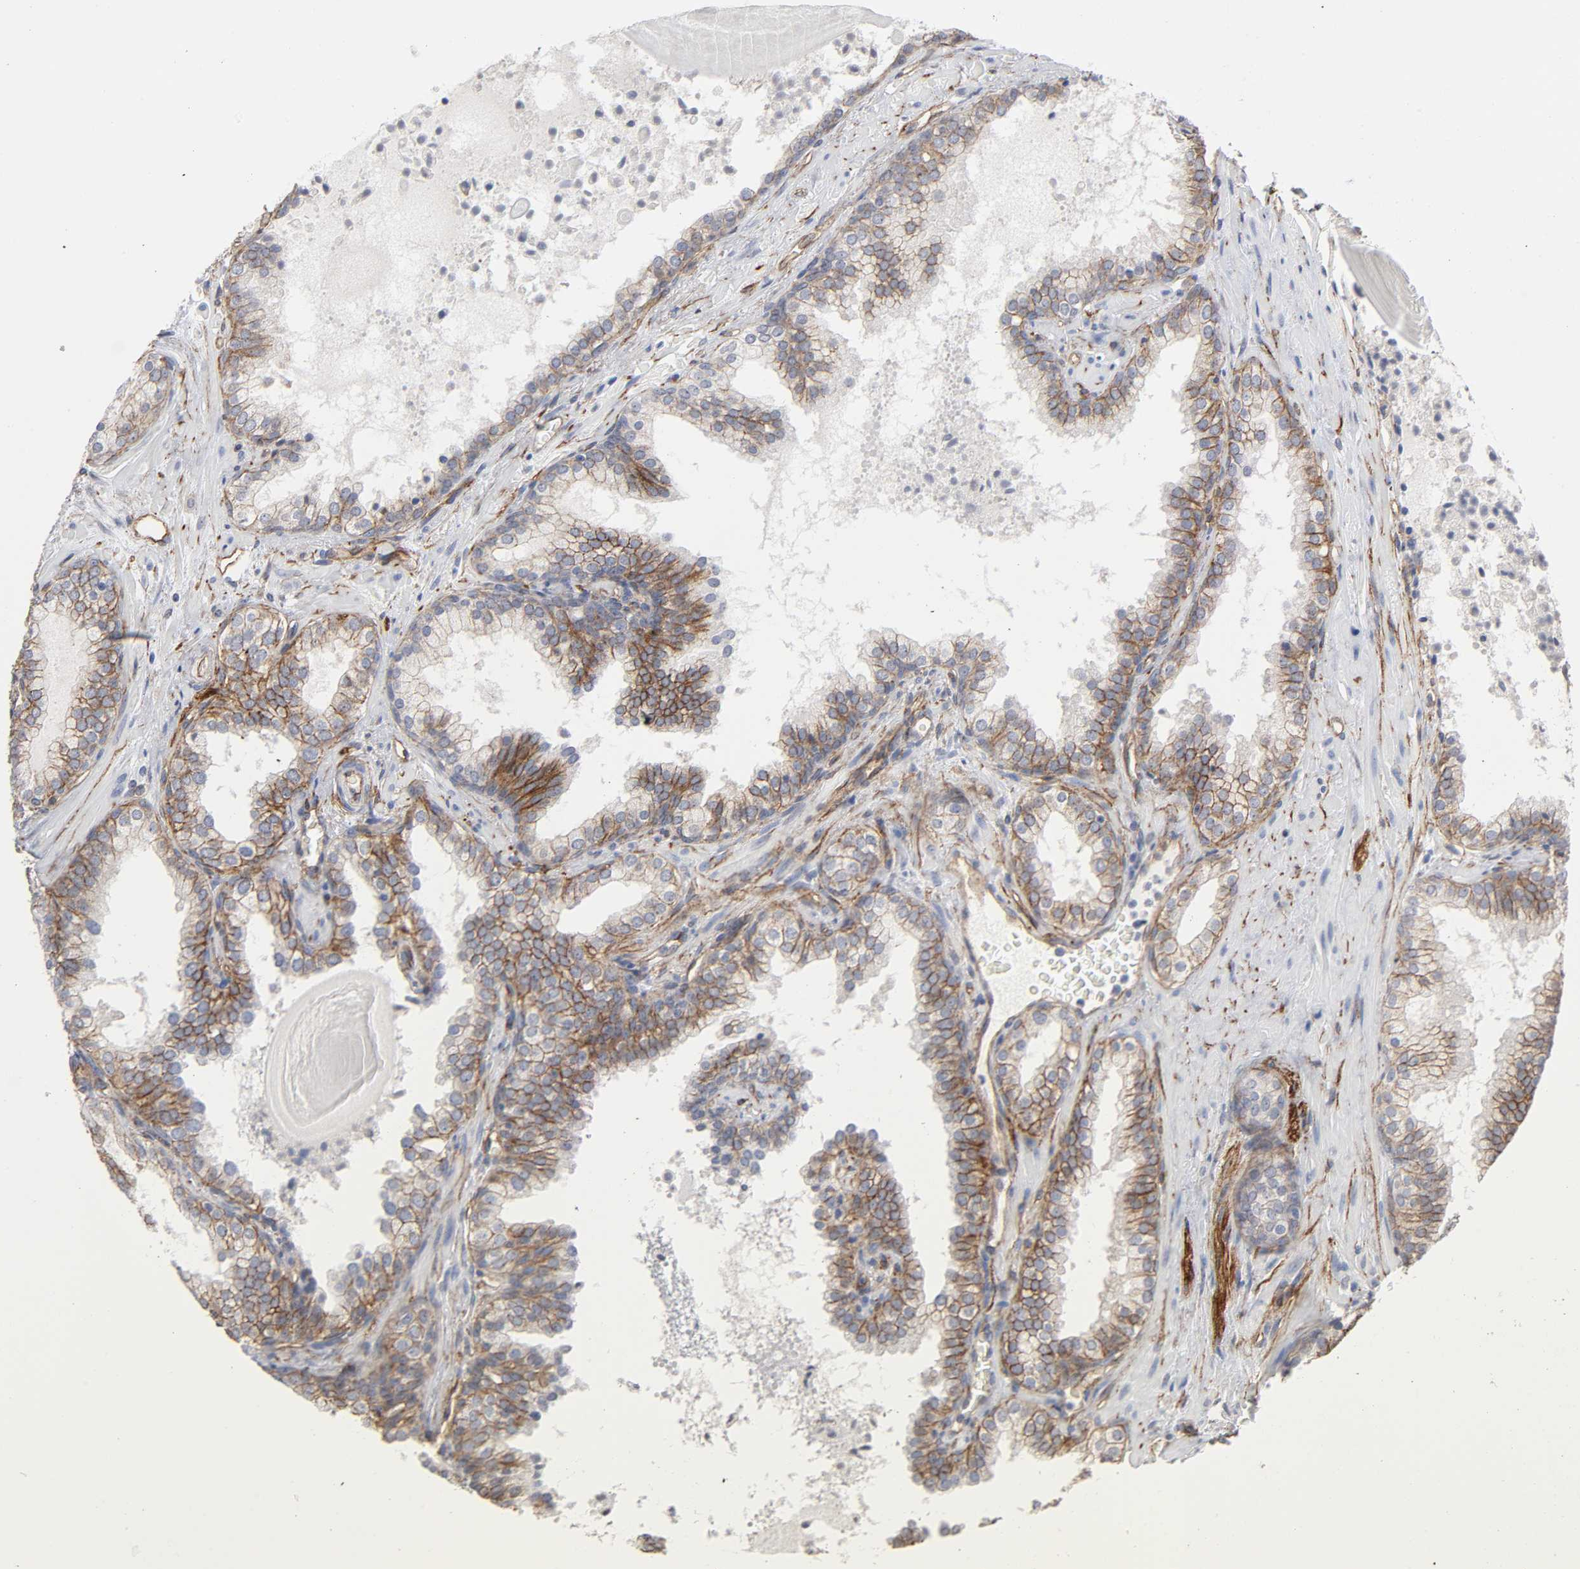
{"staining": {"intensity": "moderate", "quantity": "25%-75%", "location": "cytoplasmic/membranous"}, "tissue": "prostate cancer", "cell_type": "Tumor cells", "image_type": "cancer", "snomed": [{"axis": "morphology", "description": "Adenocarcinoma, Low grade"}, {"axis": "topography", "description": "Prostate"}], "caption": "Tumor cells exhibit medium levels of moderate cytoplasmic/membranous positivity in approximately 25%-75% of cells in human adenocarcinoma (low-grade) (prostate). (Stains: DAB (3,3'-diaminobenzidine) in brown, nuclei in blue, Microscopy: brightfield microscopy at high magnification).", "gene": "SPTAN1", "patient": {"sex": "male", "age": 63}}